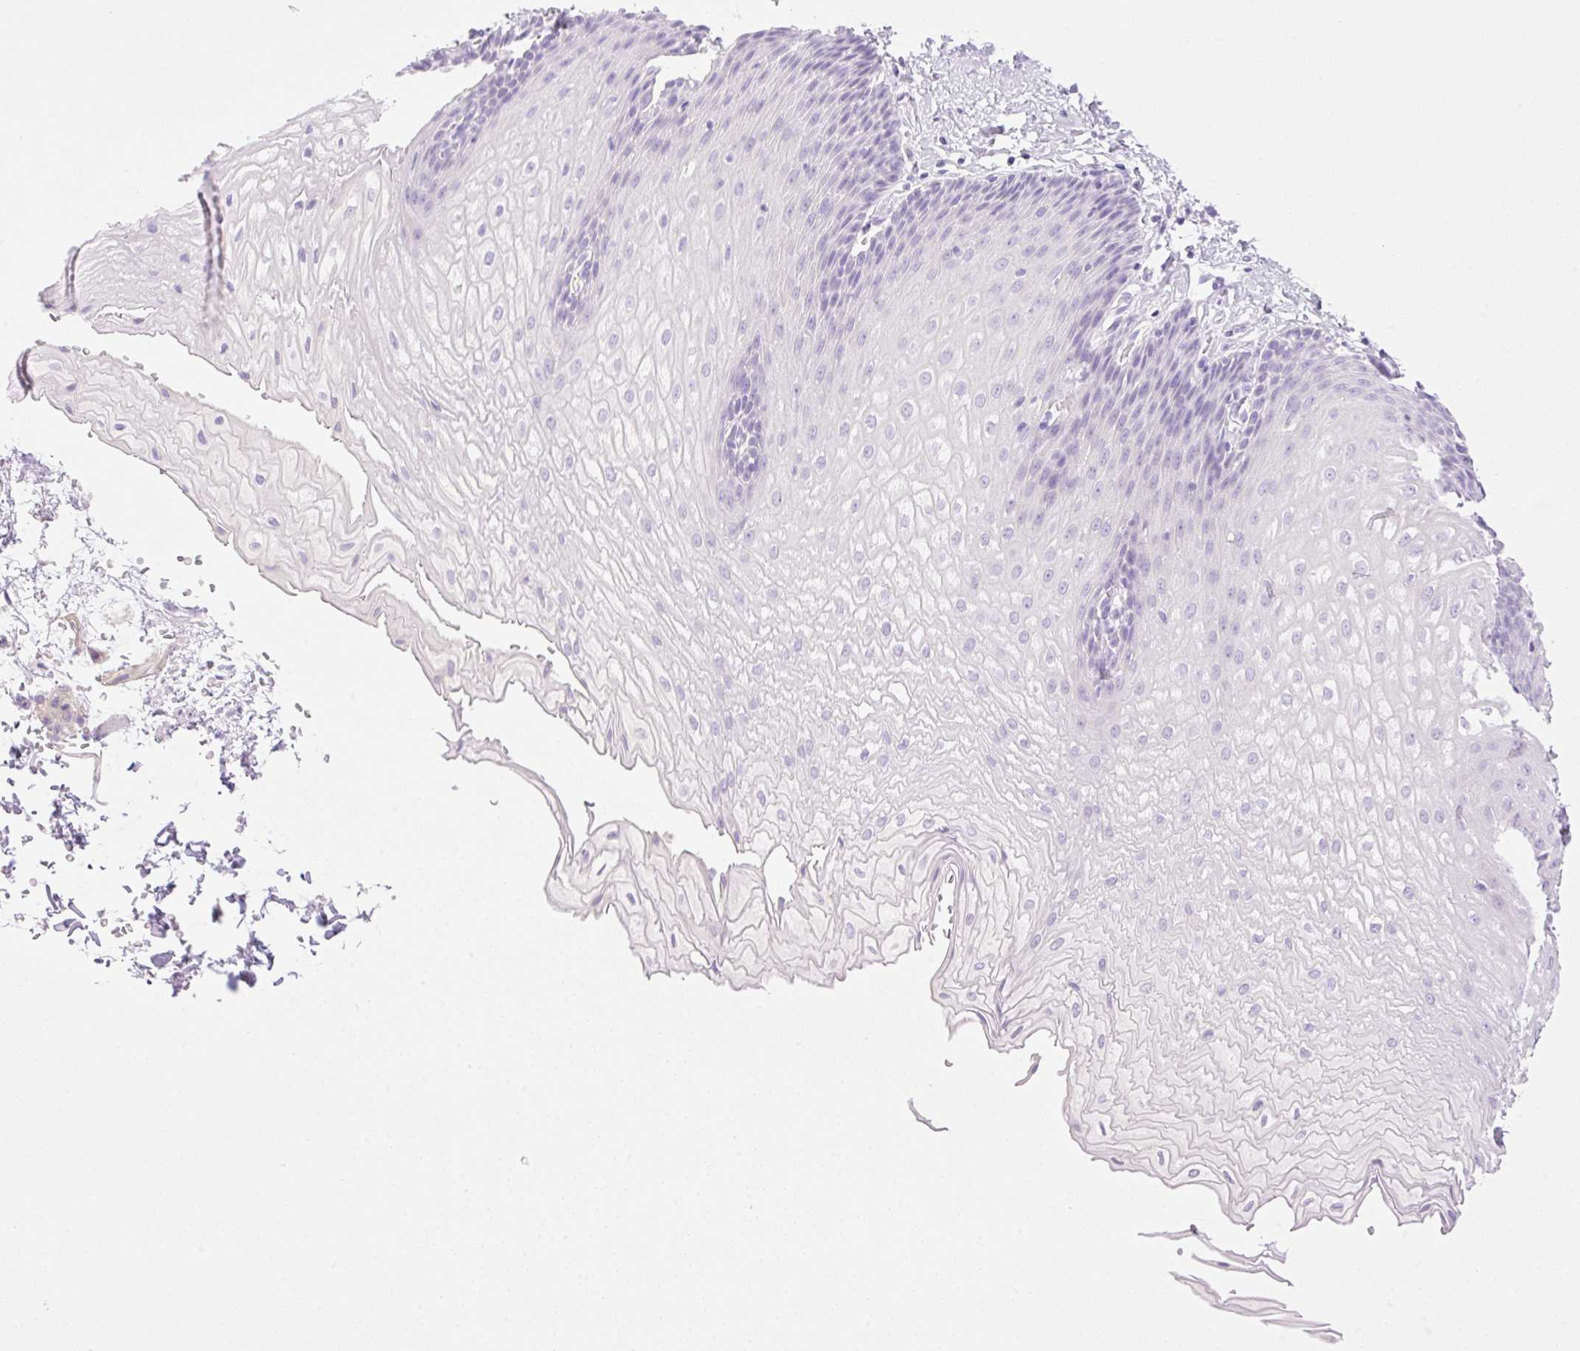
{"staining": {"intensity": "negative", "quantity": "none", "location": "none"}, "tissue": "esophagus", "cell_type": "Squamous epithelial cells", "image_type": "normal", "snomed": [{"axis": "morphology", "description": "Normal tissue, NOS"}, {"axis": "topography", "description": "Esophagus"}], "caption": "This is an immunohistochemistry (IHC) photomicrograph of normal human esophagus. There is no staining in squamous epithelial cells.", "gene": "PALM3", "patient": {"sex": "male", "age": 70}}